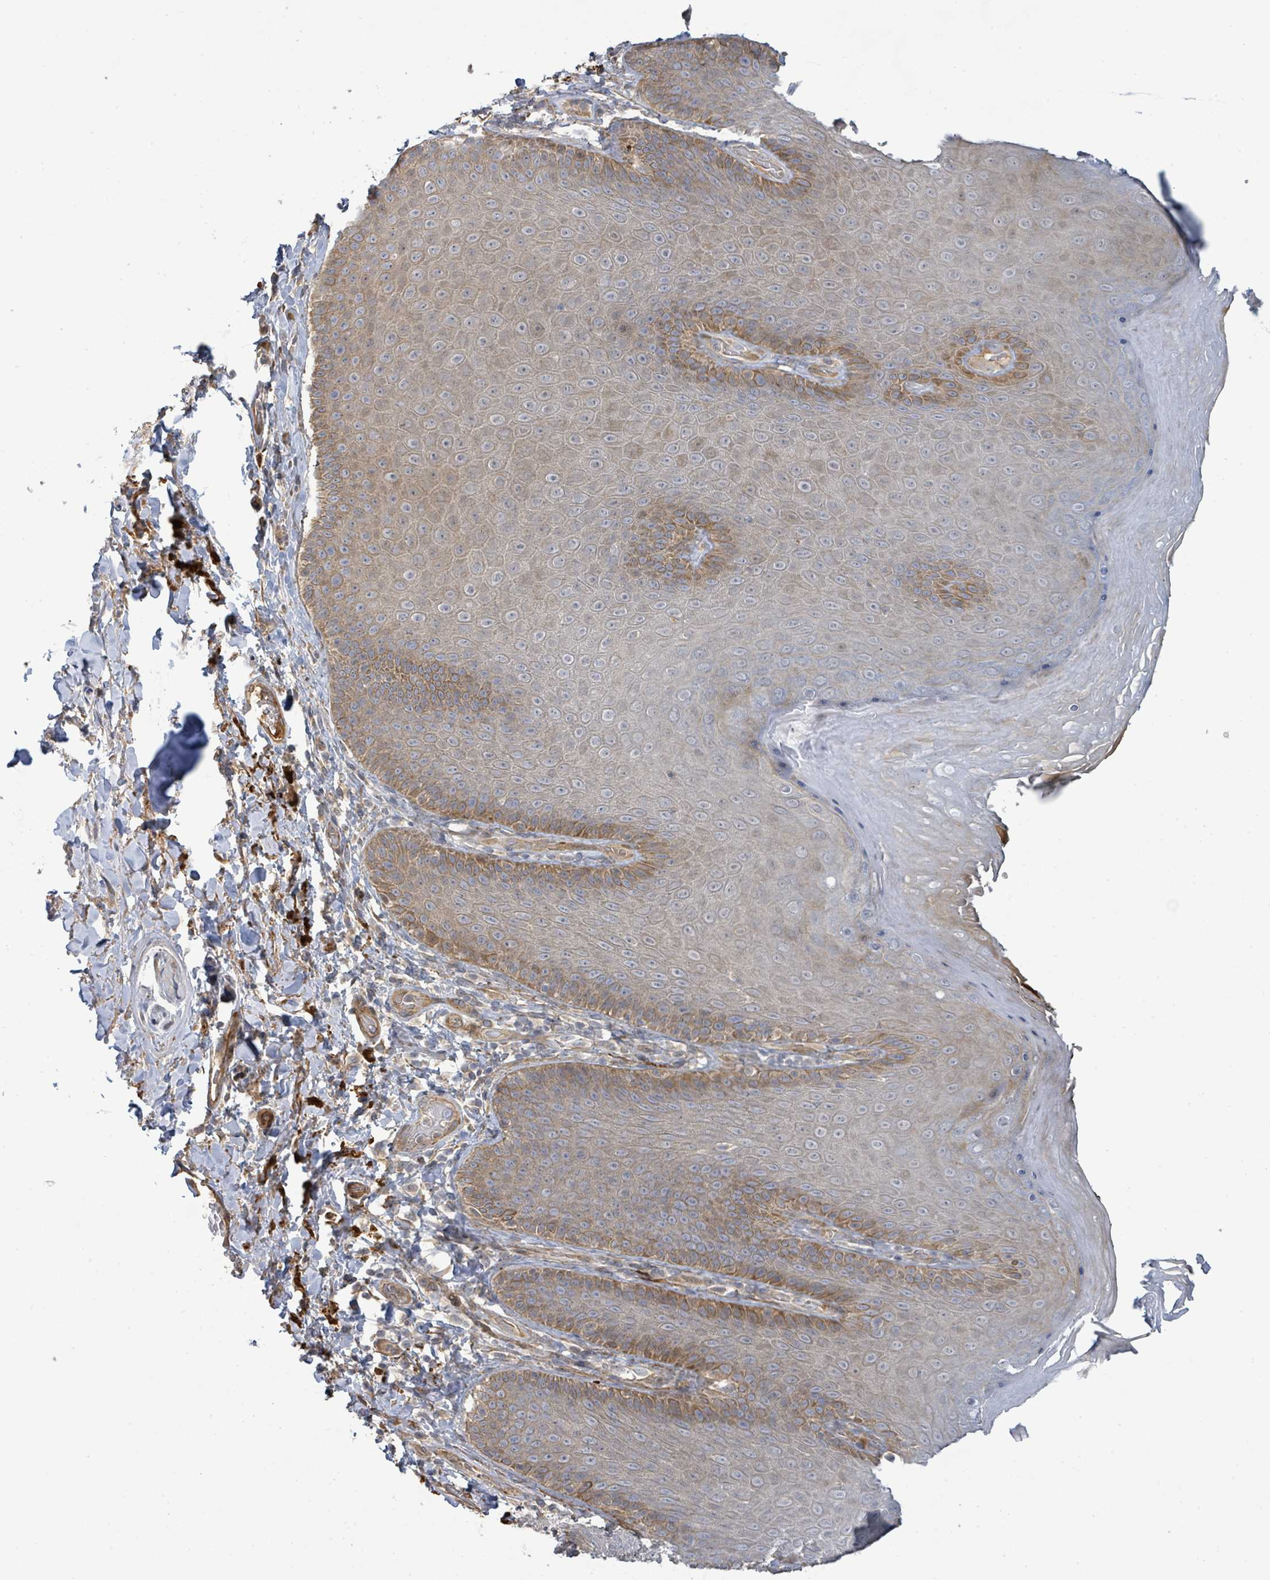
{"staining": {"intensity": "moderate", "quantity": "<25%", "location": "cytoplasmic/membranous"}, "tissue": "skin", "cell_type": "Epidermal cells", "image_type": "normal", "snomed": [{"axis": "morphology", "description": "Normal tissue, NOS"}, {"axis": "topography", "description": "Anal"}, {"axis": "topography", "description": "Peripheral nerve tissue"}], "caption": "This image shows normal skin stained with IHC to label a protein in brown. The cytoplasmic/membranous of epidermal cells show moderate positivity for the protein. Nuclei are counter-stained blue.", "gene": "STARD4", "patient": {"sex": "male", "age": 53}}